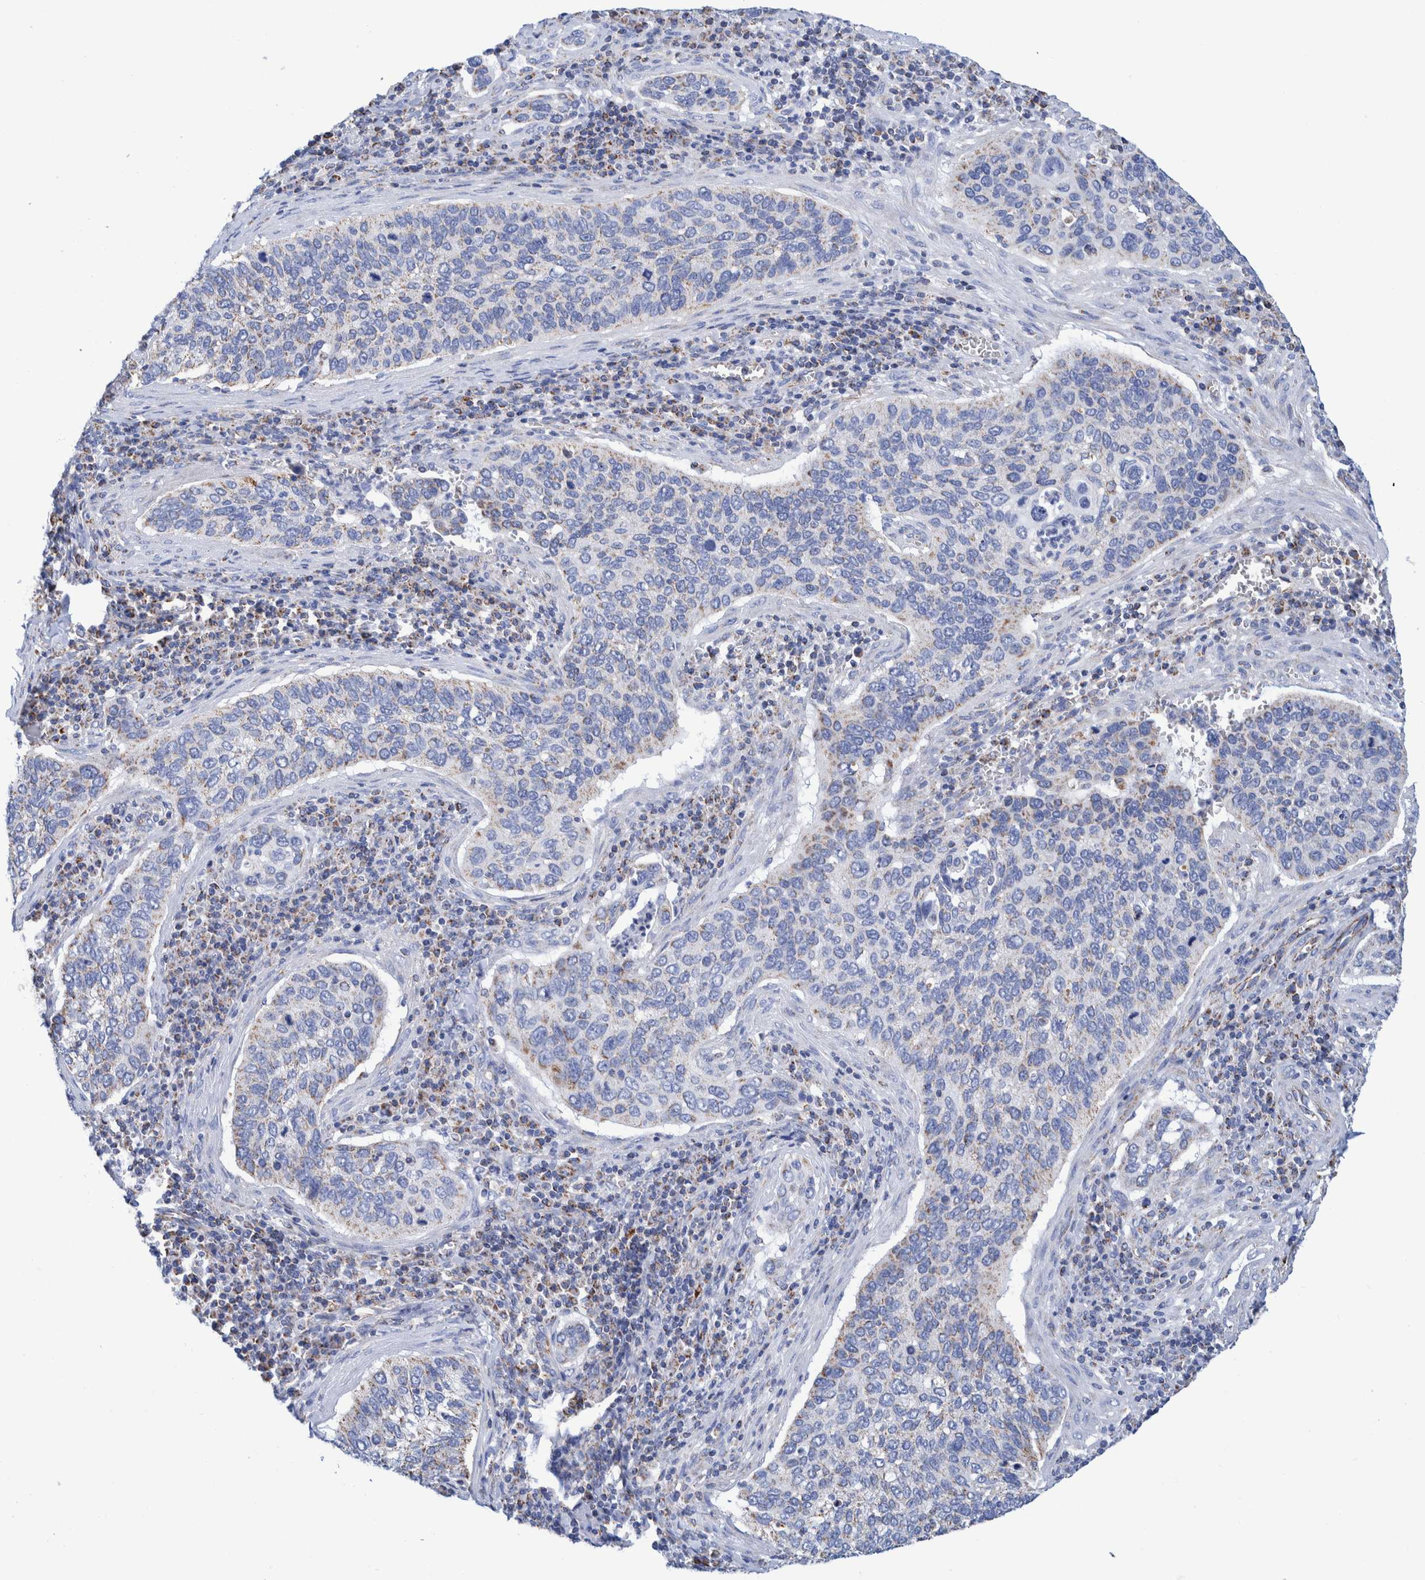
{"staining": {"intensity": "weak", "quantity": "25%-75%", "location": "cytoplasmic/membranous"}, "tissue": "cervical cancer", "cell_type": "Tumor cells", "image_type": "cancer", "snomed": [{"axis": "morphology", "description": "Squamous cell carcinoma, NOS"}, {"axis": "topography", "description": "Cervix"}], "caption": "DAB immunohistochemical staining of cervical cancer demonstrates weak cytoplasmic/membranous protein expression in about 25%-75% of tumor cells. The staining is performed using DAB (3,3'-diaminobenzidine) brown chromogen to label protein expression. The nuclei are counter-stained blue using hematoxylin.", "gene": "DECR1", "patient": {"sex": "female", "age": 53}}